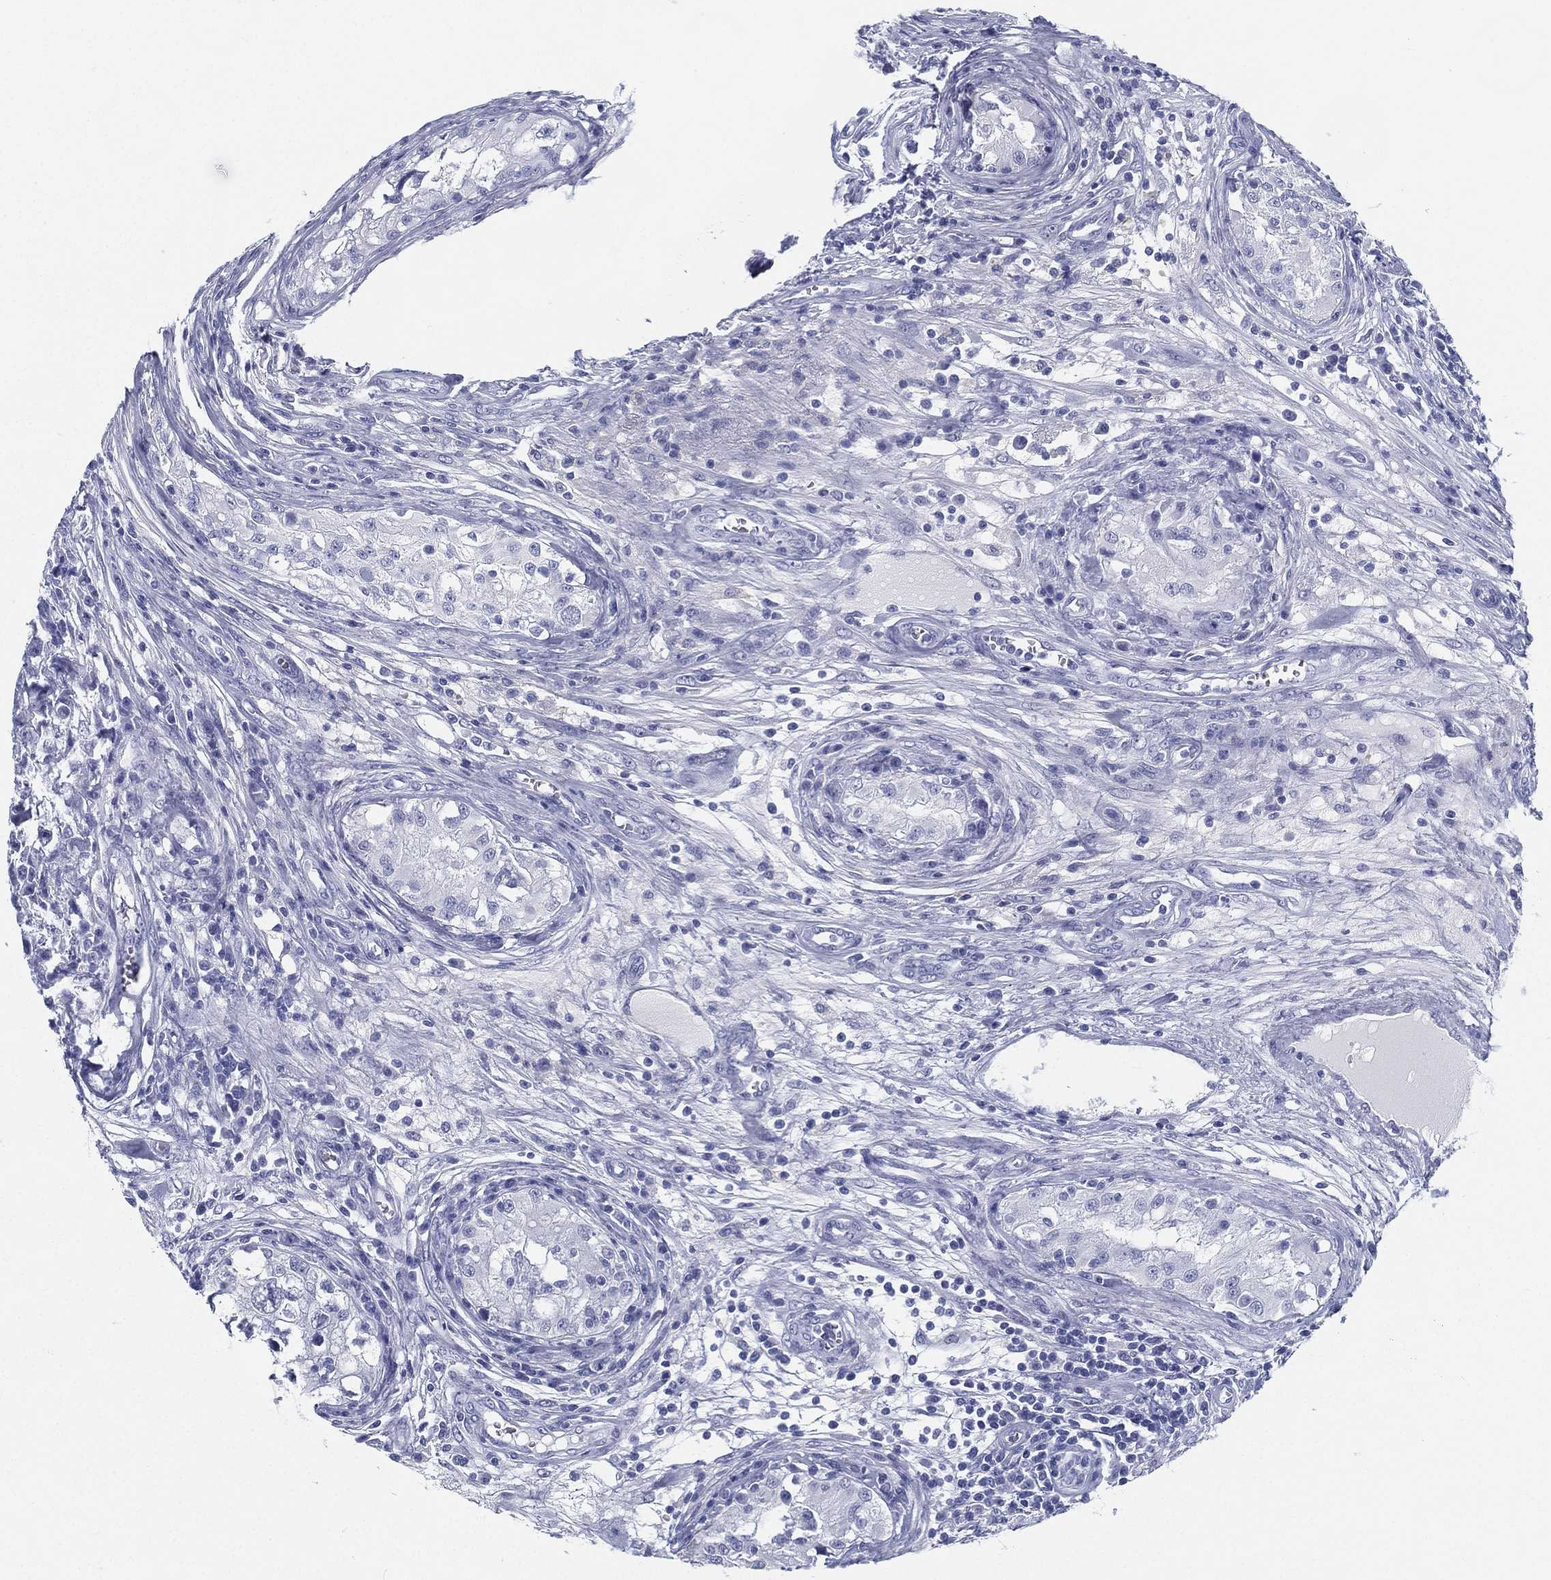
{"staining": {"intensity": "negative", "quantity": "none", "location": "none"}, "tissue": "testis cancer", "cell_type": "Tumor cells", "image_type": "cancer", "snomed": [{"axis": "morphology", "description": "Seminoma, NOS"}, {"axis": "morphology", "description": "Carcinoma, Embryonal, NOS"}, {"axis": "topography", "description": "Testis"}], "caption": "This is an immunohistochemistry (IHC) photomicrograph of testis seminoma. There is no expression in tumor cells.", "gene": "ATP1B2", "patient": {"sex": "male", "age": 22}}